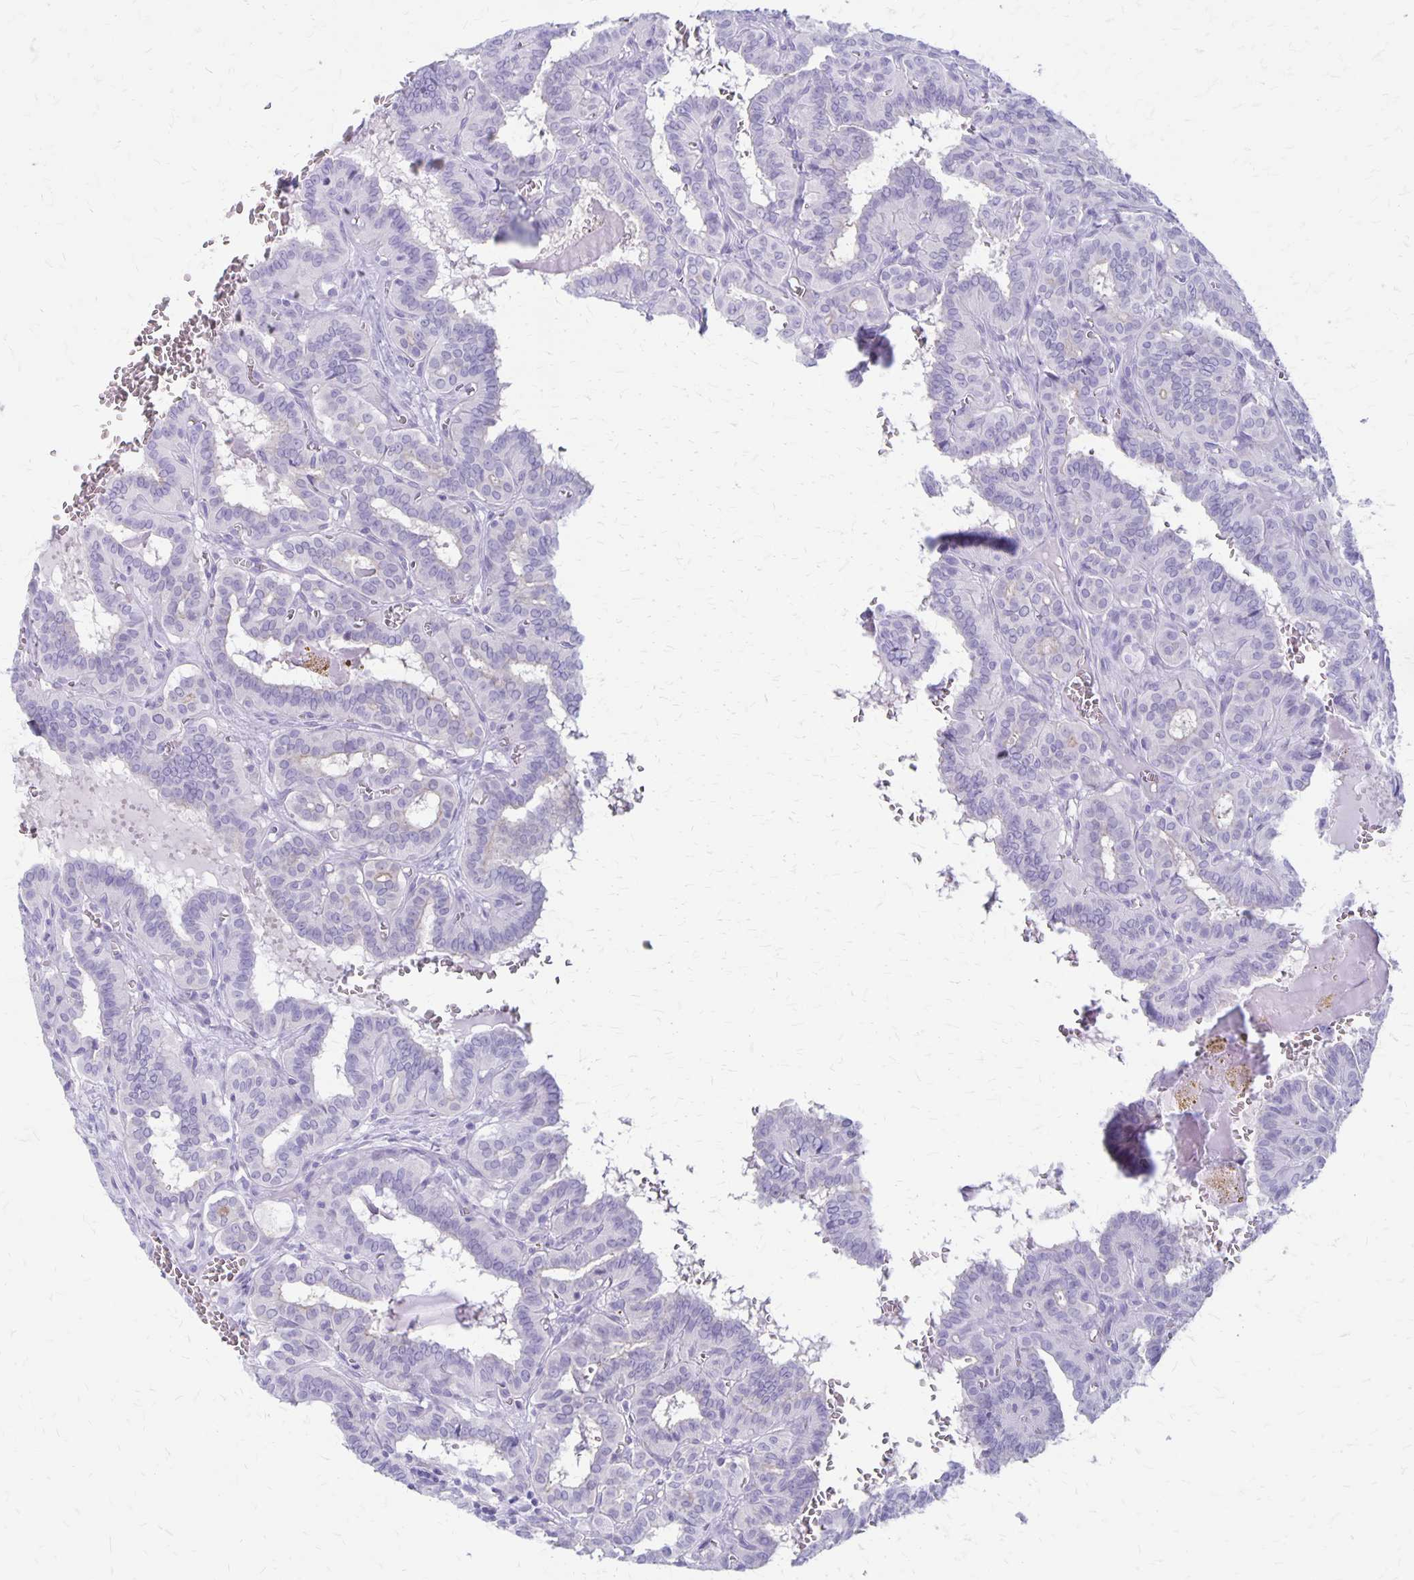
{"staining": {"intensity": "negative", "quantity": "none", "location": "none"}, "tissue": "thyroid cancer", "cell_type": "Tumor cells", "image_type": "cancer", "snomed": [{"axis": "morphology", "description": "Papillary adenocarcinoma, NOS"}, {"axis": "topography", "description": "Thyroid gland"}], "caption": "An IHC image of thyroid cancer is shown. There is no staining in tumor cells of thyroid cancer. (DAB immunohistochemistry (IHC), high magnification).", "gene": "HOMER1", "patient": {"sex": "female", "age": 21}}